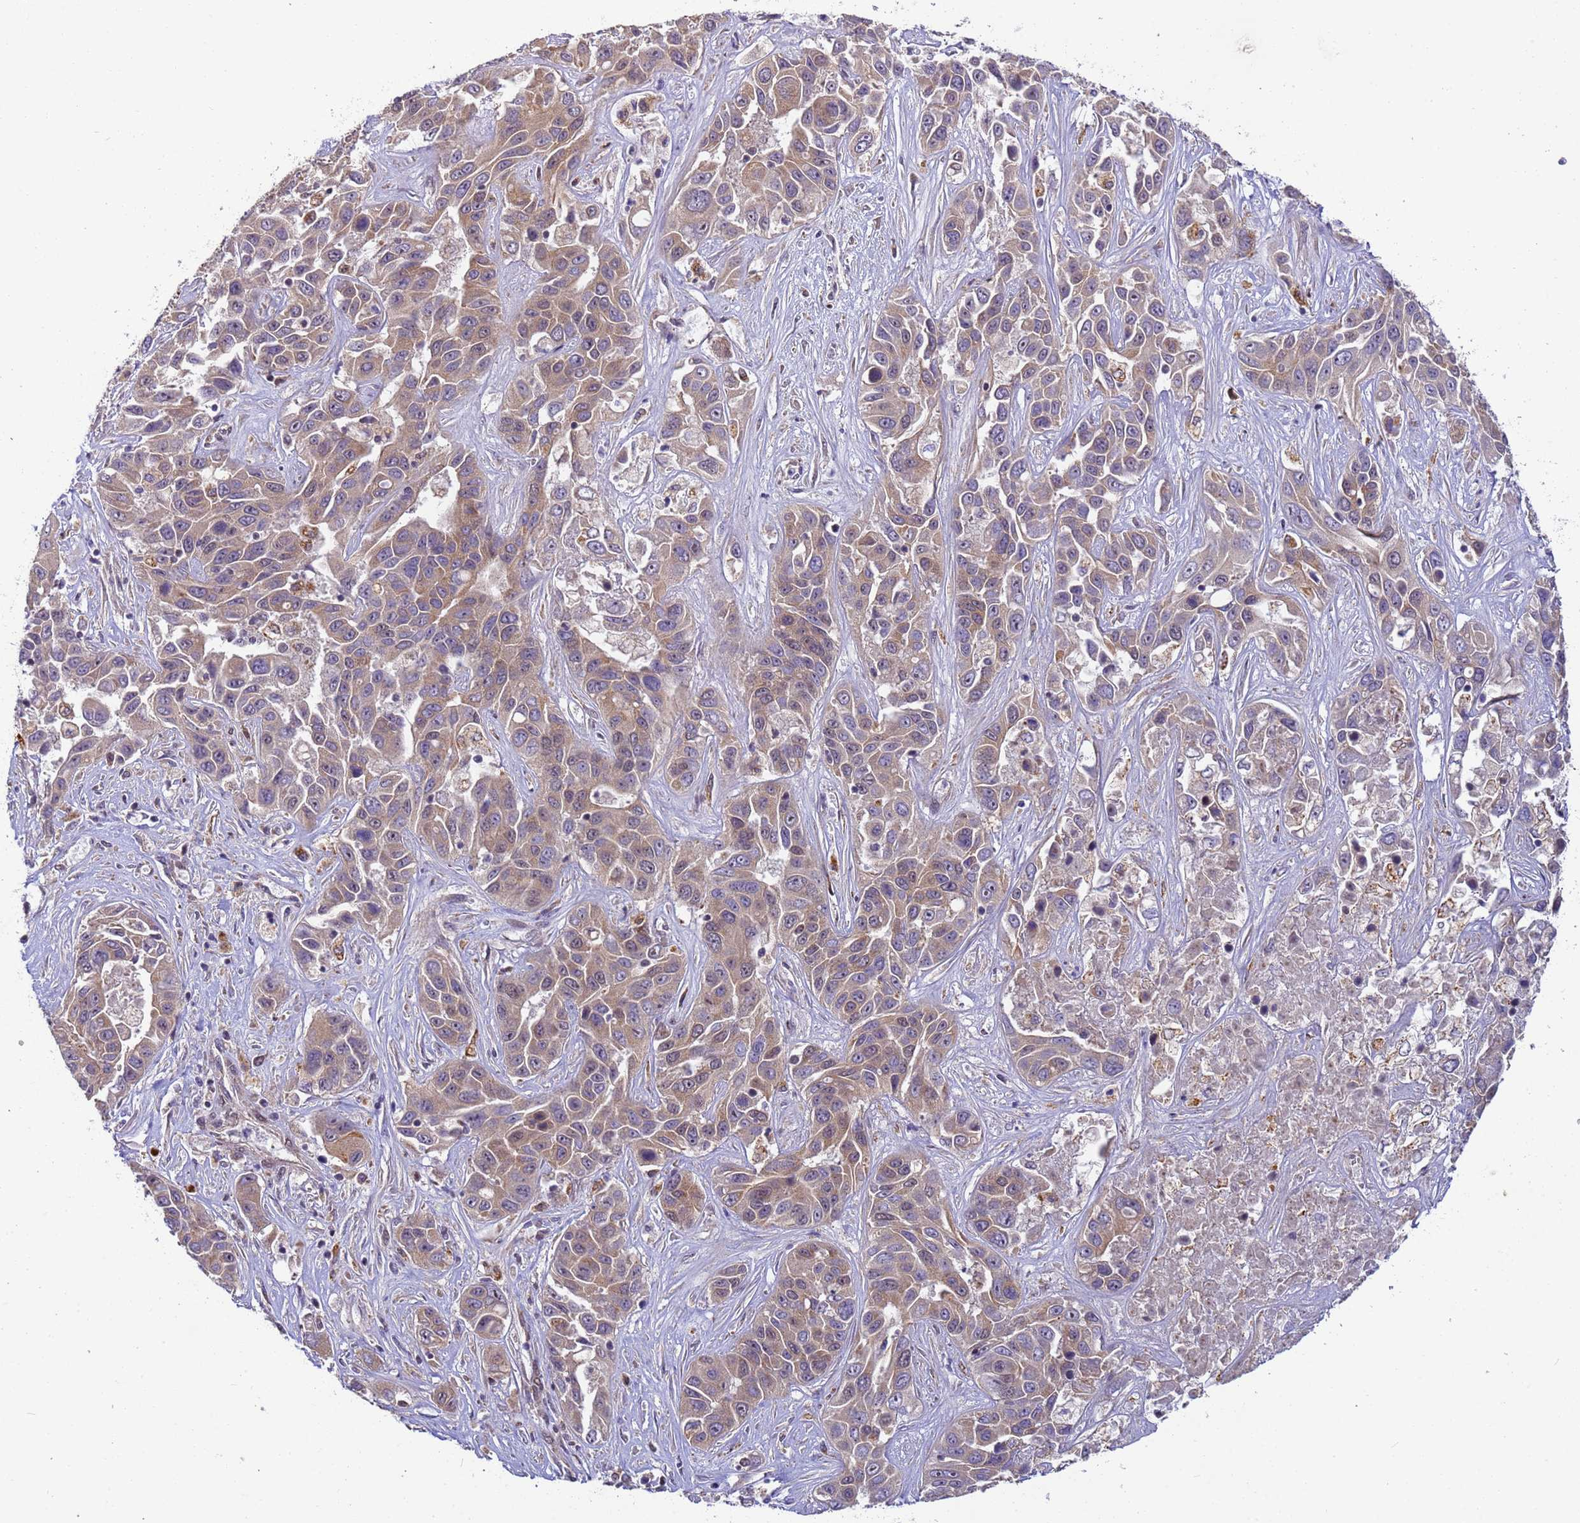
{"staining": {"intensity": "moderate", "quantity": "25%-75%", "location": "cytoplasmic/membranous"}, "tissue": "liver cancer", "cell_type": "Tumor cells", "image_type": "cancer", "snomed": [{"axis": "morphology", "description": "Cholangiocarcinoma"}, {"axis": "topography", "description": "Liver"}], "caption": "Brown immunohistochemical staining in human cholangiocarcinoma (liver) exhibits moderate cytoplasmic/membranous staining in about 25%-75% of tumor cells.", "gene": "RAPGEF3", "patient": {"sex": "female", "age": 52}}